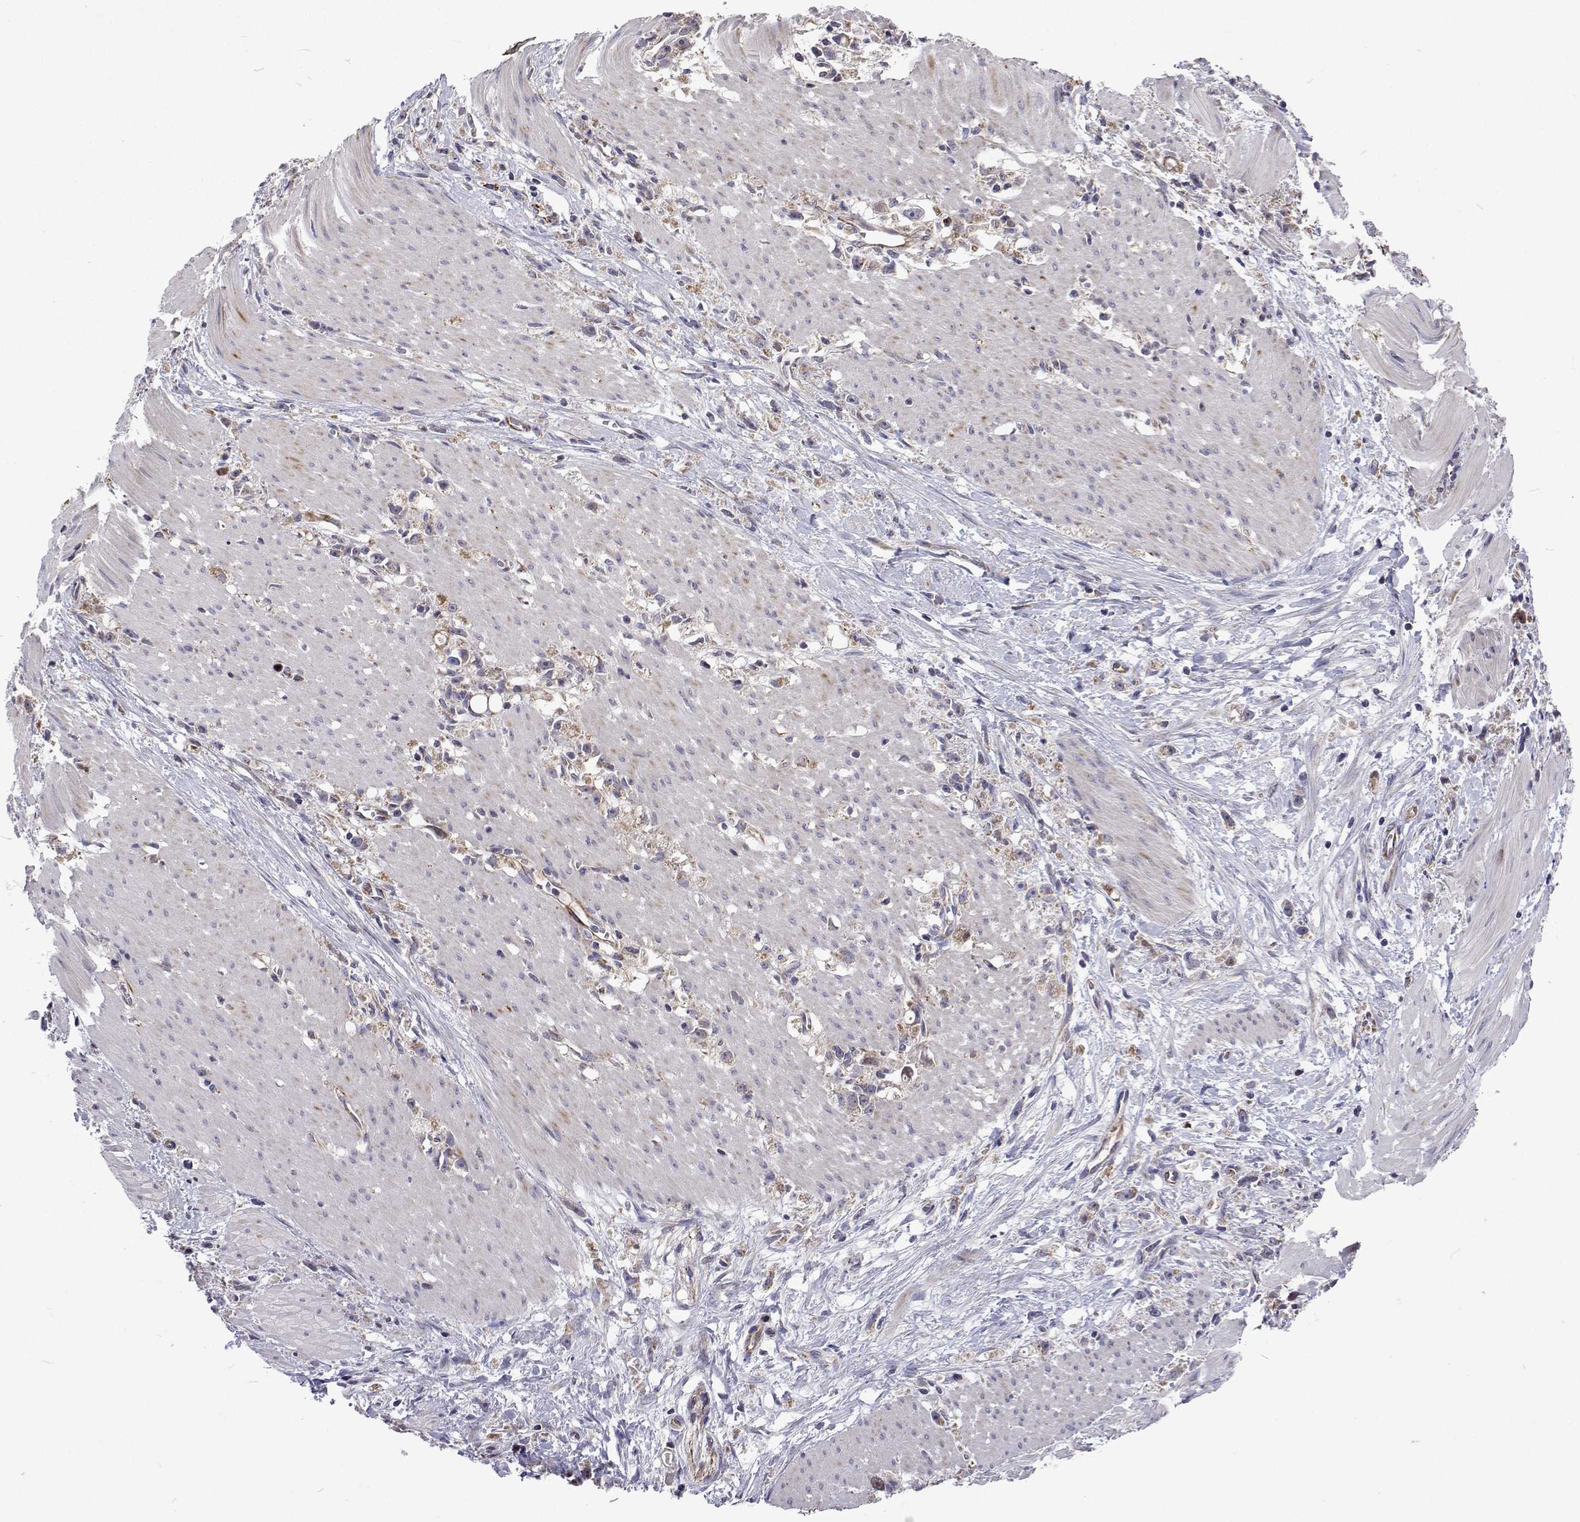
{"staining": {"intensity": "weak", "quantity": ">75%", "location": "cytoplasmic/membranous"}, "tissue": "stomach cancer", "cell_type": "Tumor cells", "image_type": "cancer", "snomed": [{"axis": "morphology", "description": "Adenocarcinoma, NOS"}, {"axis": "topography", "description": "Stomach"}], "caption": "Immunohistochemical staining of human stomach adenocarcinoma displays low levels of weak cytoplasmic/membranous staining in approximately >75% of tumor cells. The staining was performed using DAB (3,3'-diaminobenzidine), with brown indicating positive protein expression. Nuclei are stained blue with hematoxylin.", "gene": "DHTKD1", "patient": {"sex": "female", "age": 59}}